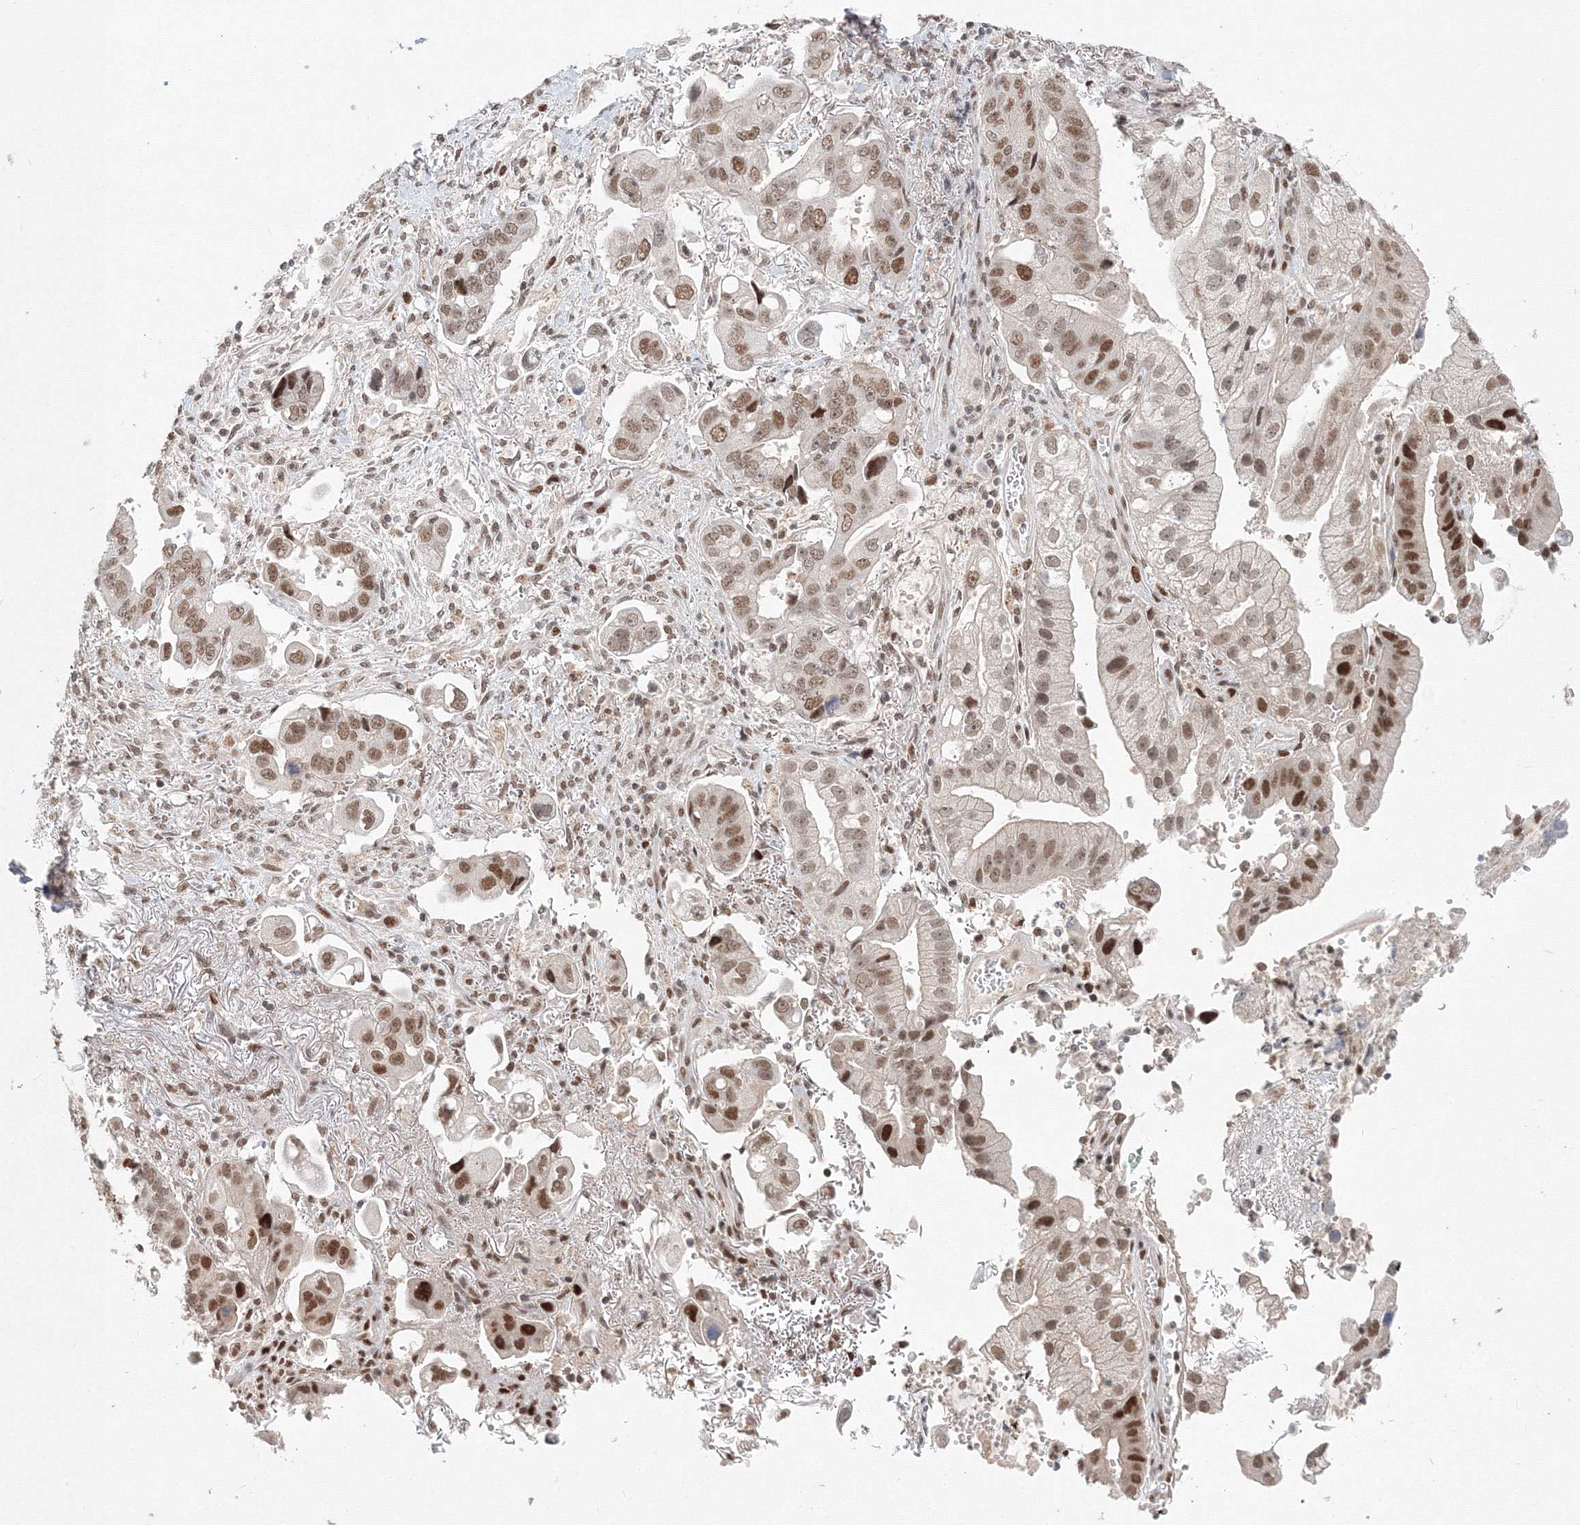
{"staining": {"intensity": "moderate", "quantity": ">75%", "location": "nuclear"}, "tissue": "stomach cancer", "cell_type": "Tumor cells", "image_type": "cancer", "snomed": [{"axis": "morphology", "description": "Adenocarcinoma, NOS"}, {"axis": "topography", "description": "Stomach"}], "caption": "Immunohistochemical staining of stomach cancer exhibits medium levels of moderate nuclear protein positivity in approximately >75% of tumor cells. The protein is stained brown, and the nuclei are stained in blue (DAB IHC with brightfield microscopy, high magnification).", "gene": "IWS1", "patient": {"sex": "male", "age": 62}}